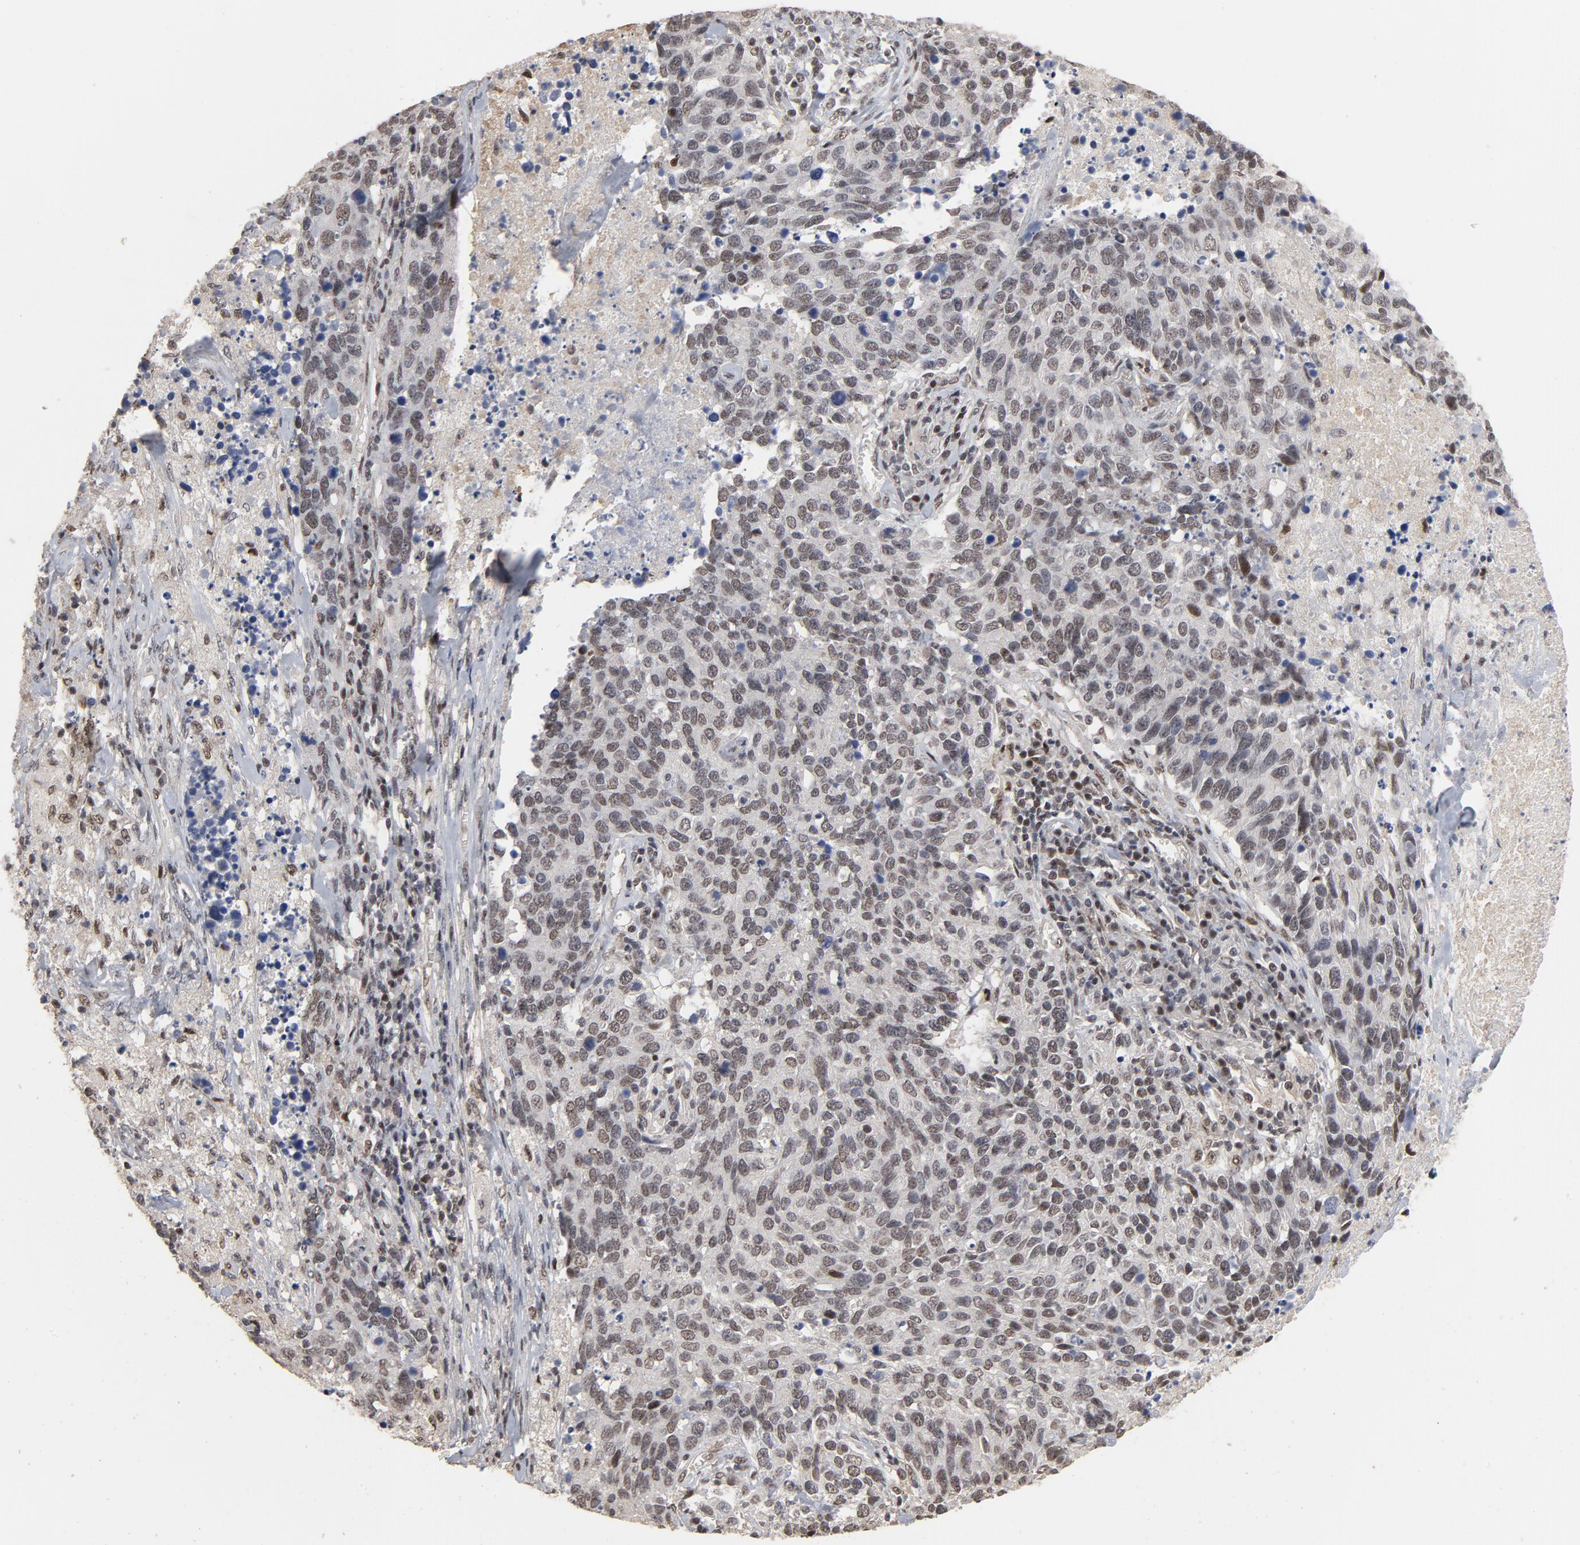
{"staining": {"intensity": "moderate", "quantity": ">75%", "location": "nuclear"}, "tissue": "lung cancer", "cell_type": "Tumor cells", "image_type": "cancer", "snomed": [{"axis": "morphology", "description": "Neoplasm, malignant, NOS"}, {"axis": "topography", "description": "Lung"}], "caption": "Immunohistochemical staining of human lung cancer (malignant neoplasm) shows medium levels of moderate nuclear positivity in approximately >75% of tumor cells. (DAB (3,3'-diaminobenzidine) = brown stain, brightfield microscopy at high magnification).", "gene": "TP53RK", "patient": {"sex": "female", "age": 76}}